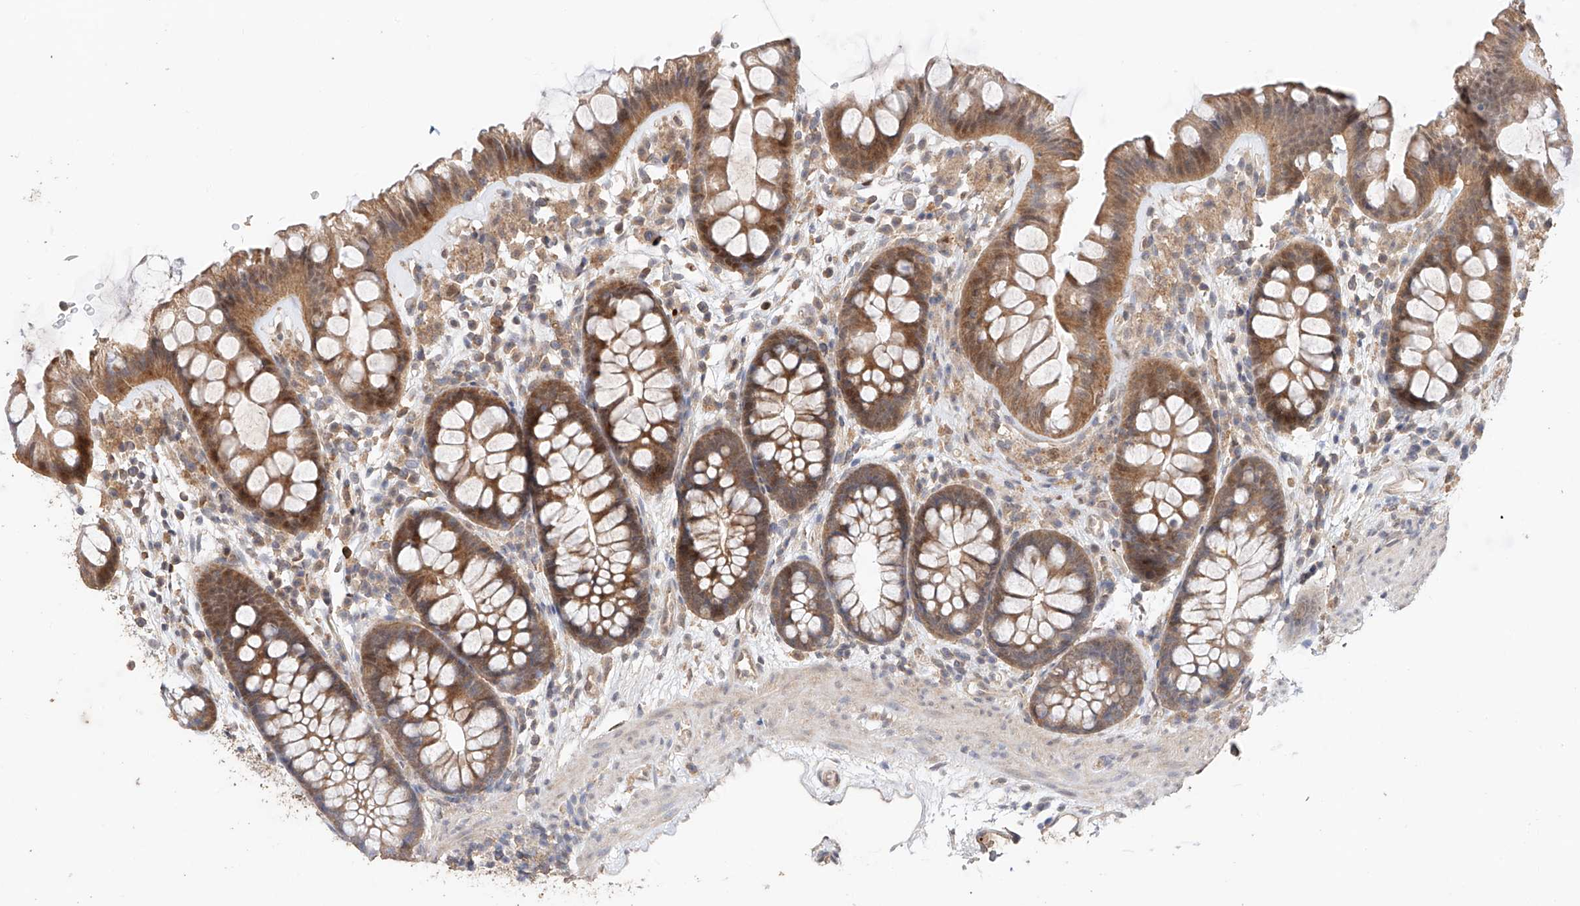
{"staining": {"intensity": "weak", "quantity": ">75%", "location": "cytoplasmic/membranous"}, "tissue": "colon", "cell_type": "Endothelial cells", "image_type": "normal", "snomed": [{"axis": "morphology", "description": "Normal tissue, NOS"}, {"axis": "topography", "description": "Colon"}], "caption": "The image displays staining of benign colon, revealing weak cytoplasmic/membranous protein positivity (brown color) within endothelial cells.", "gene": "ZFHX2", "patient": {"sex": "female", "age": 62}}